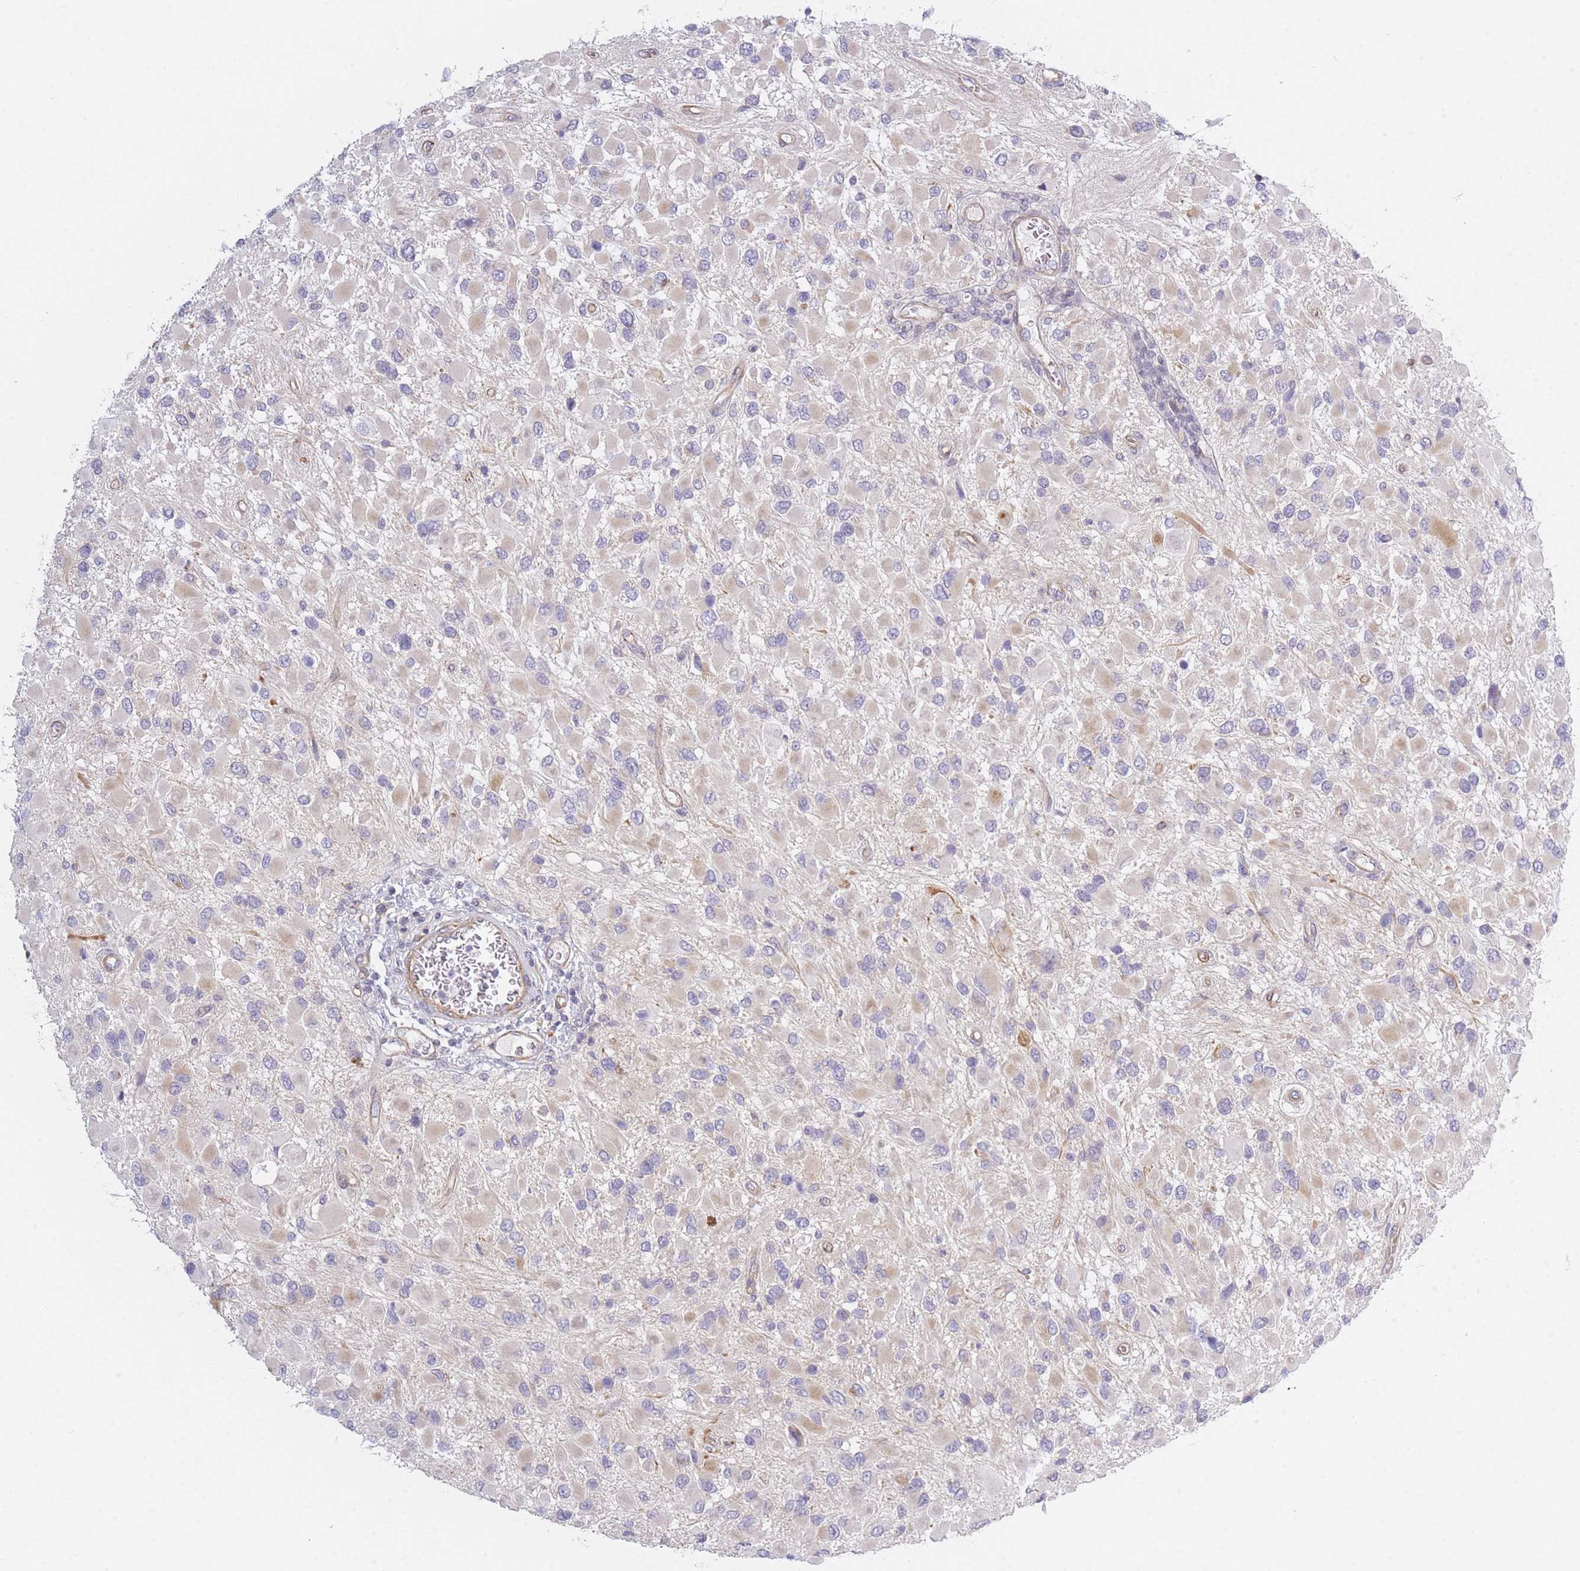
{"staining": {"intensity": "weak", "quantity": "<25%", "location": "cytoplasmic/membranous"}, "tissue": "glioma", "cell_type": "Tumor cells", "image_type": "cancer", "snomed": [{"axis": "morphology", "description": "Glioma, malignant, High grade"}, {"axis": "topography", "description": "Brain"}], "caption": "Tumor cells show no significant staining in malignant glioma (high-grade). (DAB IHC, high magnification).", "gene": "SLC7A6", "patient": {"sex": "male", "age": 53}}